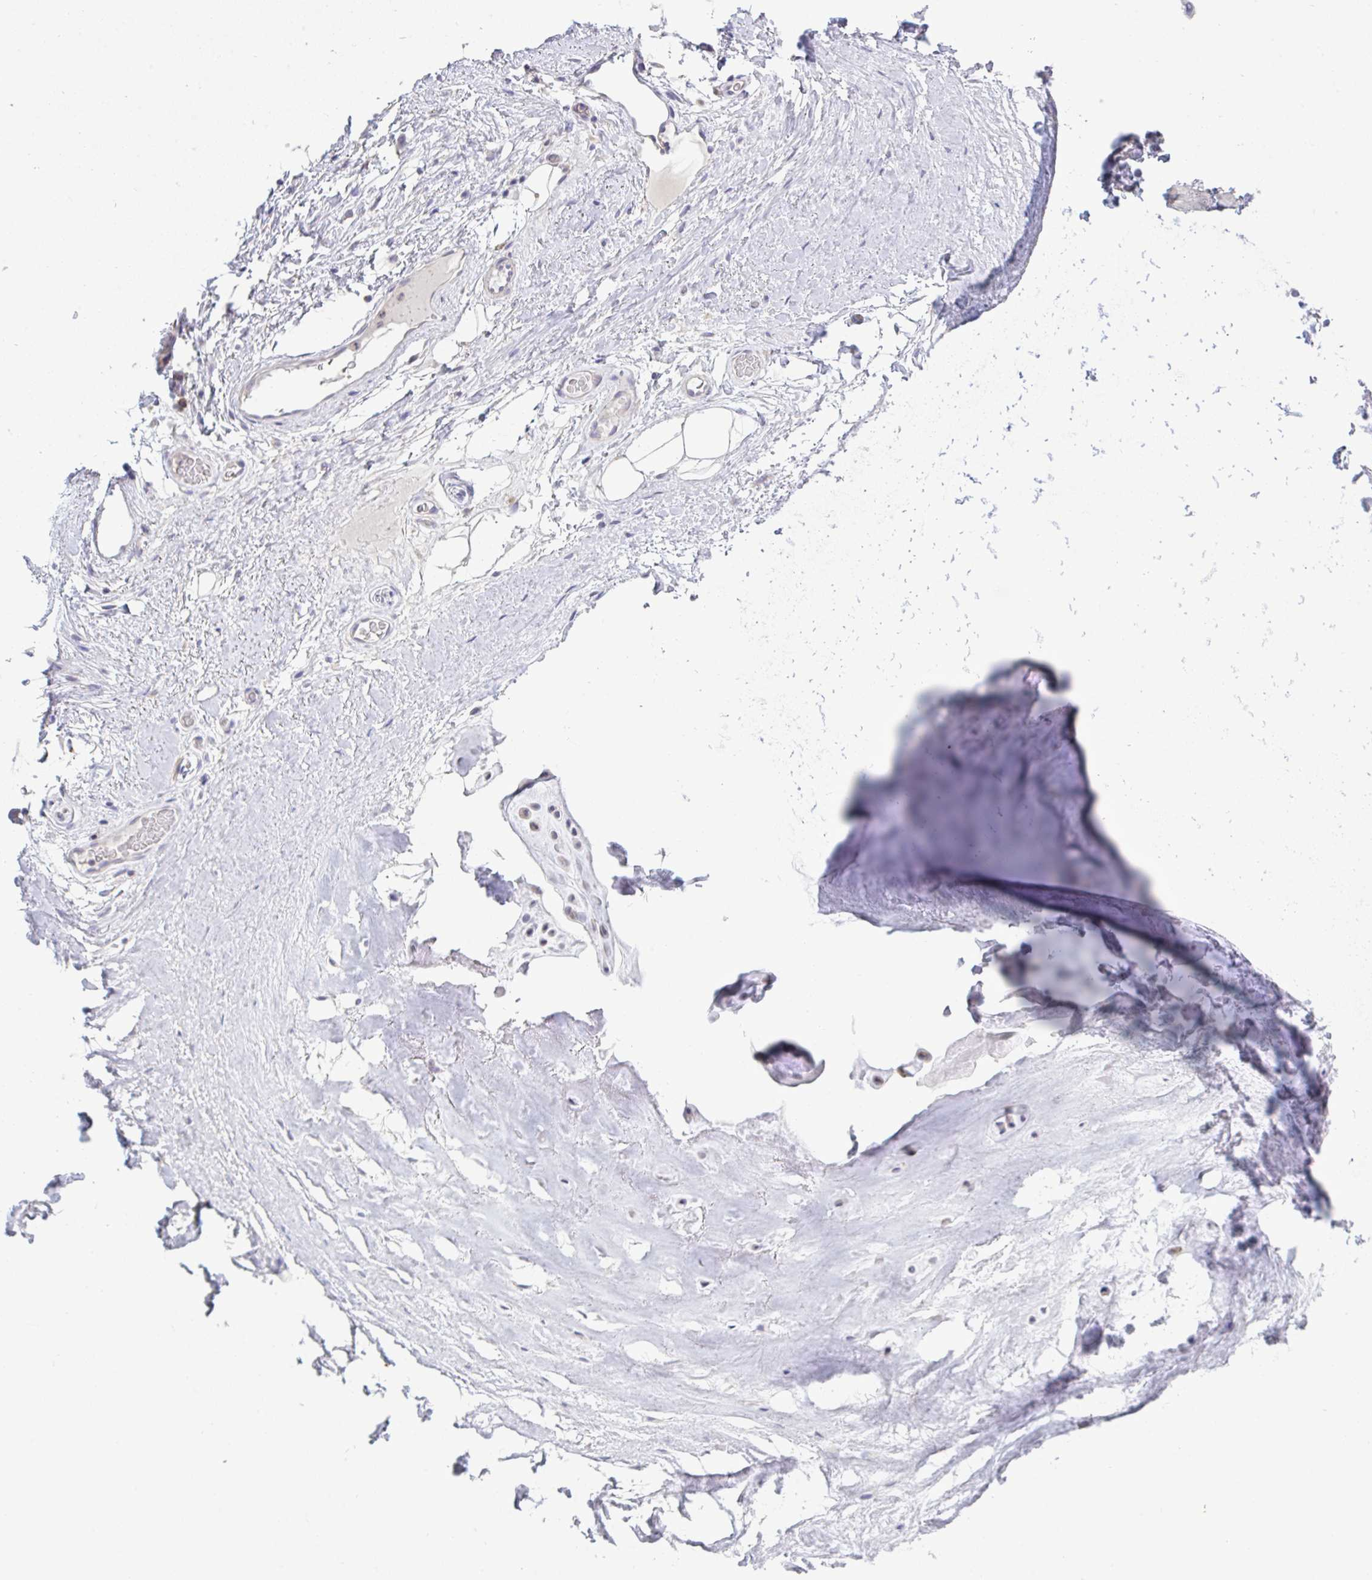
{"staining": {"intensity": "negative", "quantity": "none", "location": "none"}, "tissue": "adipose tissue", "cell_type": "Adipocytes", "image_type": "normal", "snomed": [{"axis": "morphology", "description": "Normal tissue, NOS"}, {"axis": "topography", "description": "Lymph node"}, {"axis": "topography", "description": "Cartilage tissue"}, {"axis": "topography", "description": "Nasopharynx"}], "caption": "Adipocytes are negative for brown protein staining in benign adipose tissue. (Stains: DAB (3,3'-diaminobenzidine) immunohistochemistry with hematoxylin counter stain, Microscopy: brightfield microscopy at high magnification).", "gene": "NDUFA7", "patient": {"sex": "male", "age": 63}}